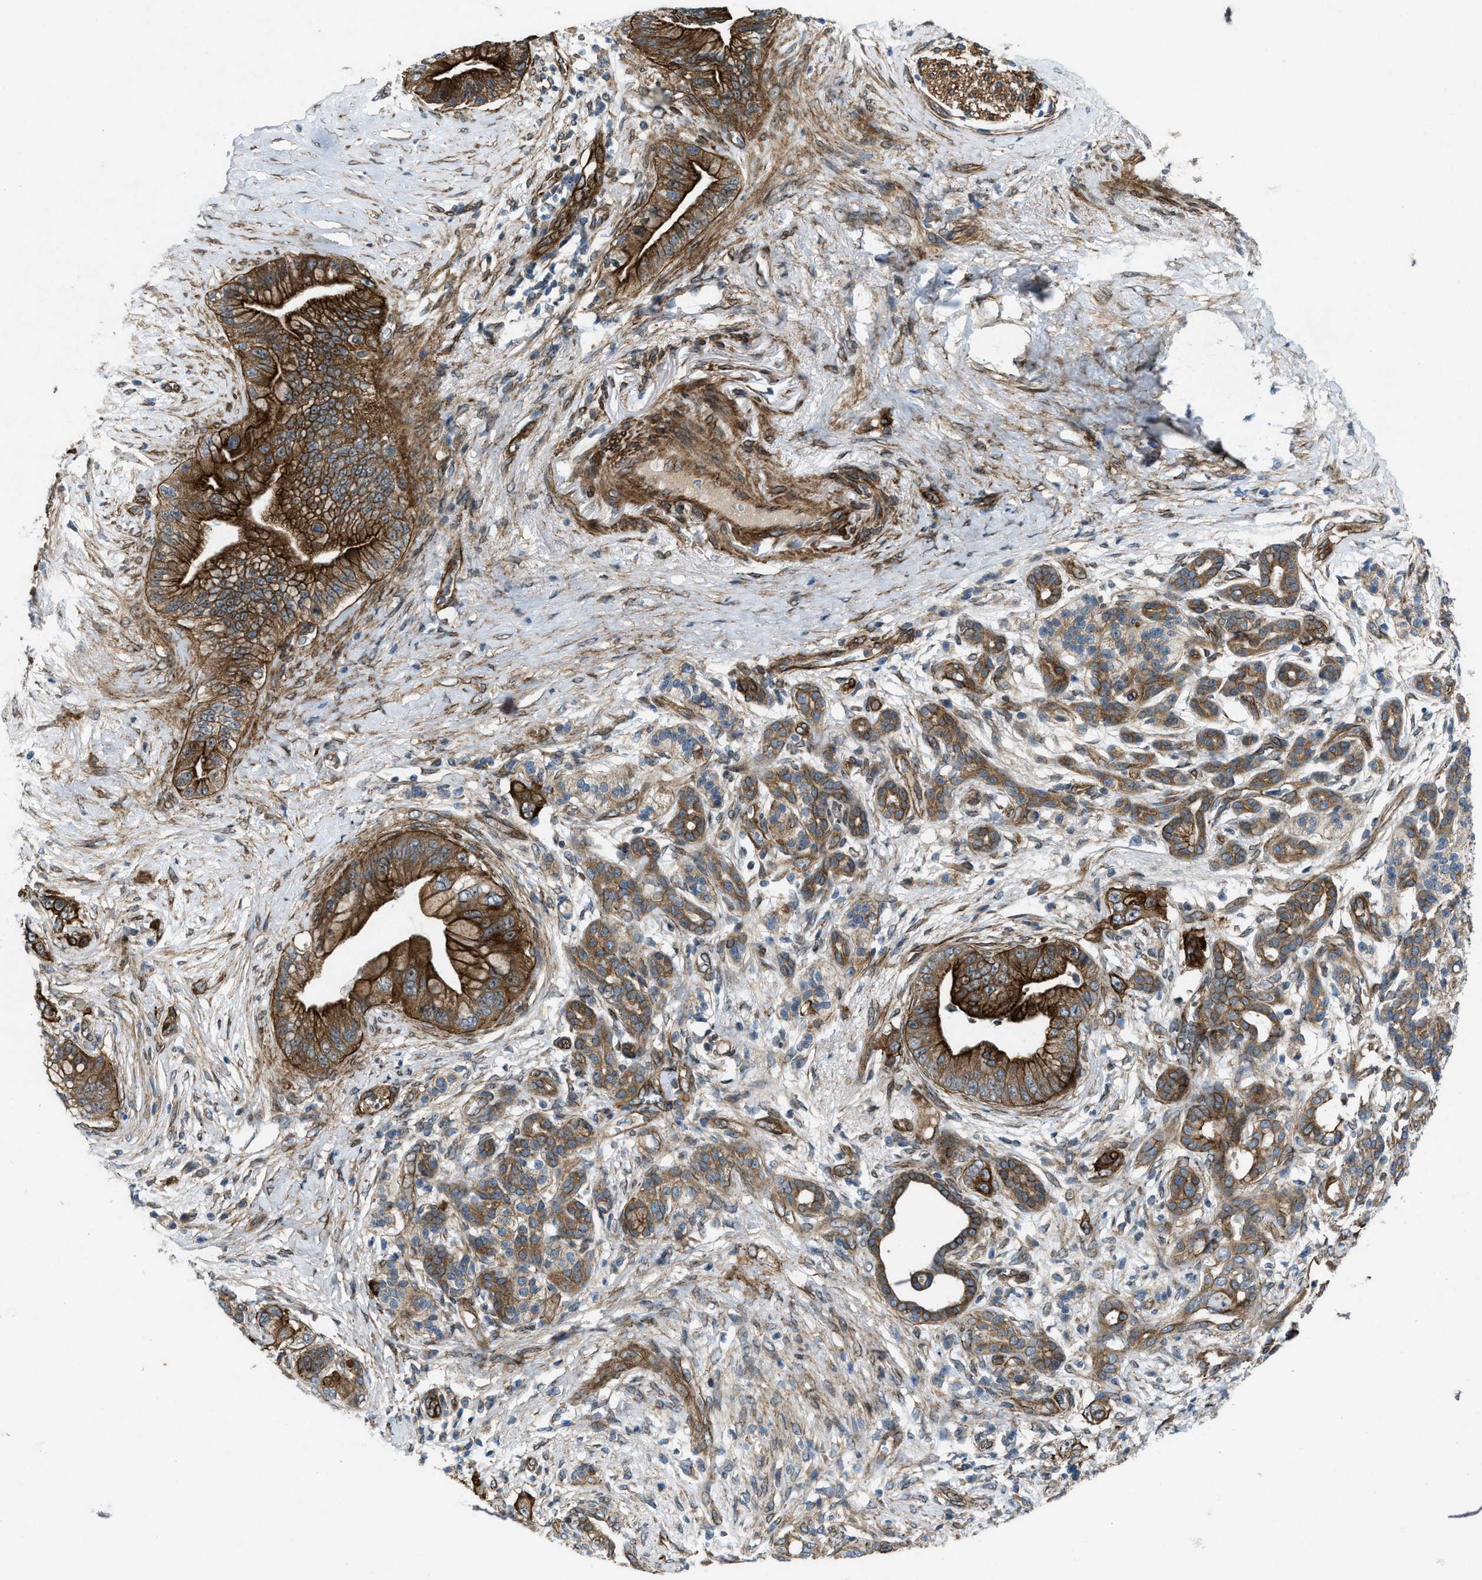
{"staining": {"intensity": "strong", "quantity": ">75%", "location": "cytoplasmic/membranous"}, "tissue": "pancreatic cancer", "cell_type": "Tumor cells", "image_type": "cancer", "snomed": [{"axis": "morphology", "description": "Adenocarcinoma, NOS"}, {"axis": "topography", "description": "Pancreas"}], "caption": "There is high levels of strong cytoplasmic/membranous positivity in tumor cells of pancreatic cancer (adenocarcinoma), as demonstrated by immunohistochemical staining (brown color).", "gene": "URGCP", "patient": {"sex": "male", "age": 59}}